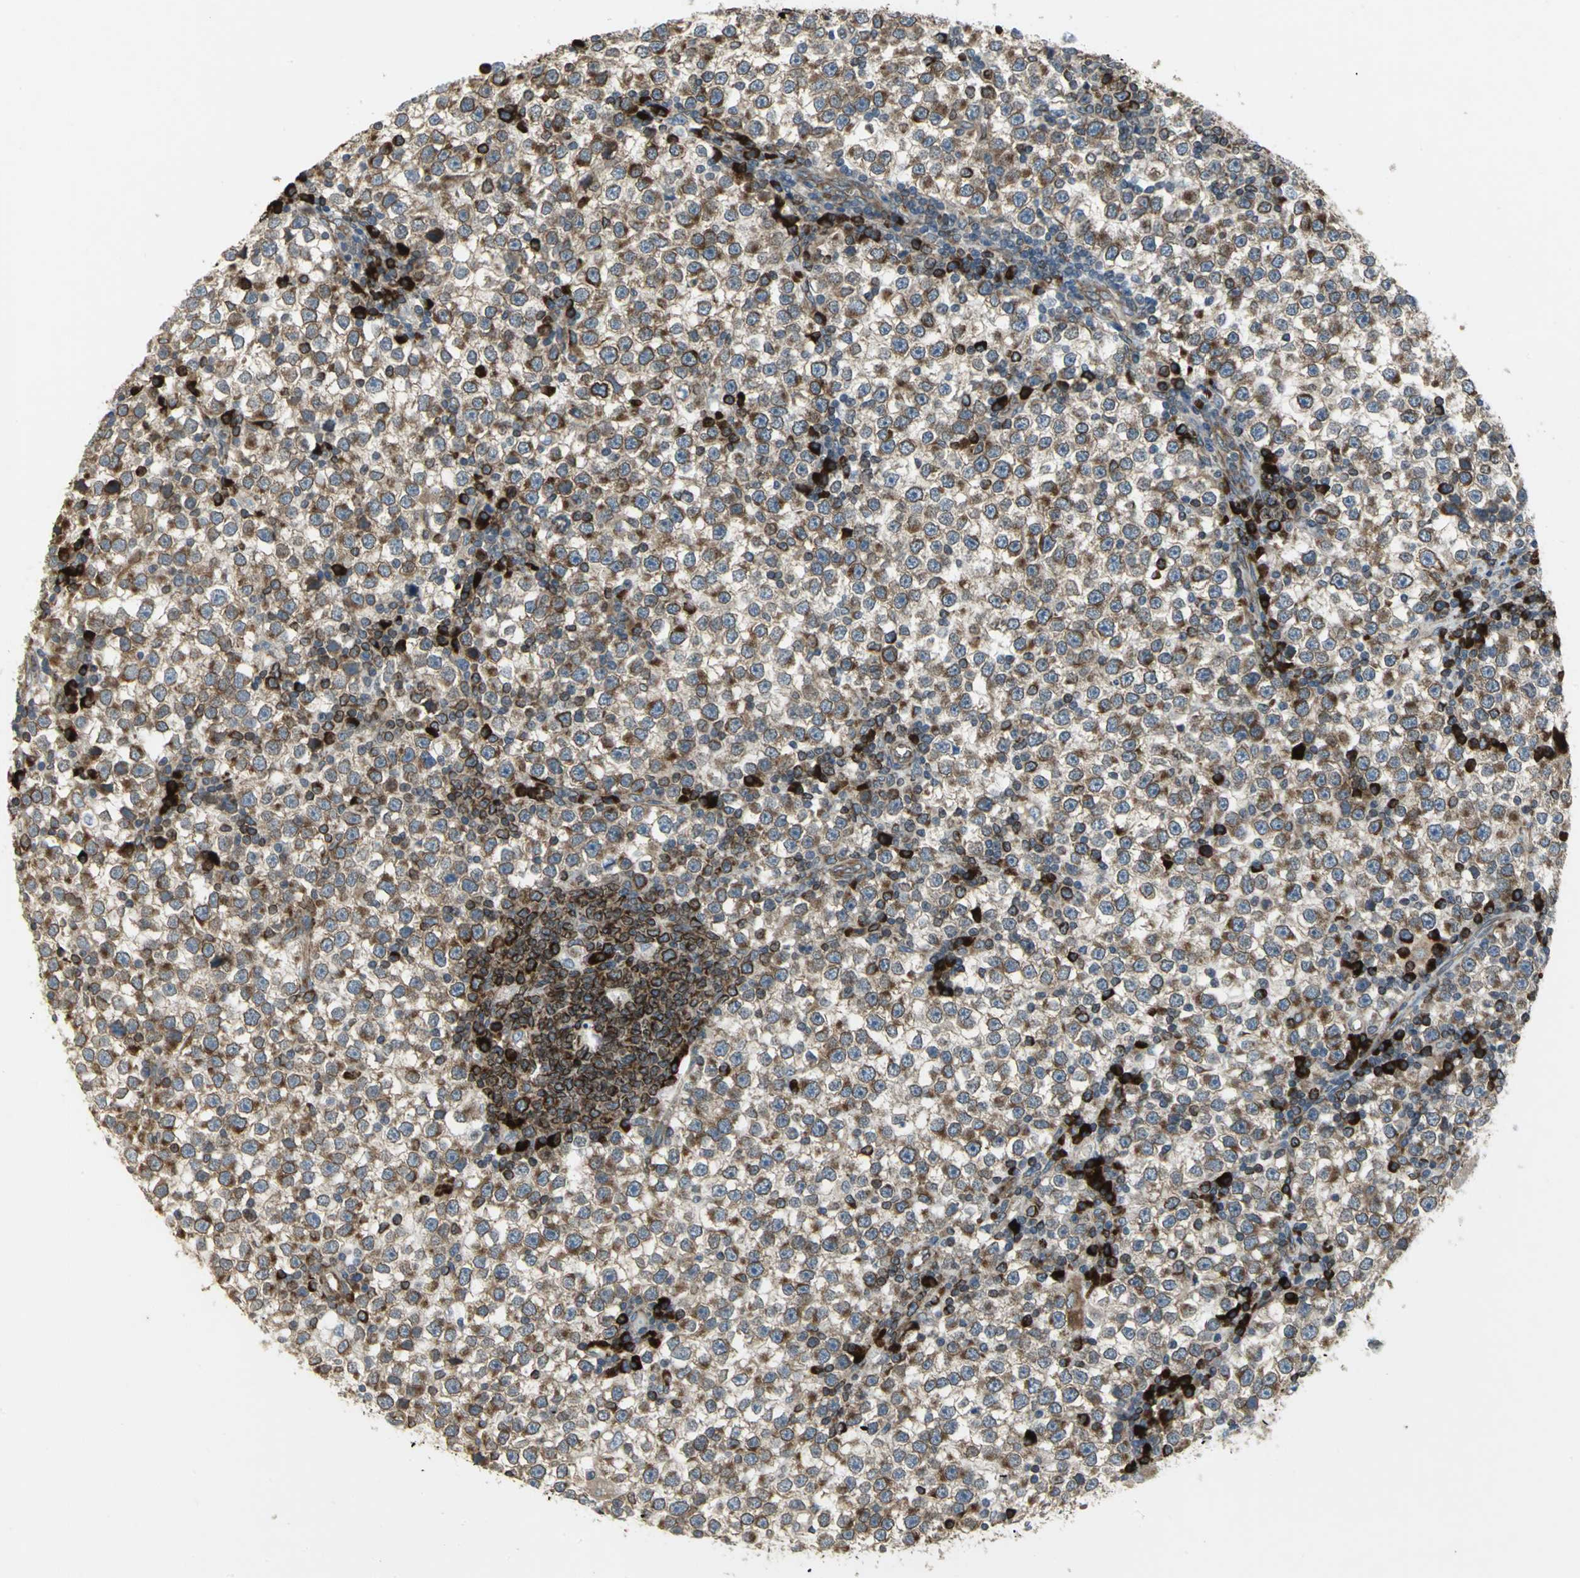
{"staining": {"intensity": "moderate", "quantity": "25%-75%", "location": "cytoplasmic/membranous"}, "tissue": "testis cancer", "cell_type": "Tumor cells", "image_type": "cancer", "snomed": [{"axis": "morphology", "description": "Seminoma, NOS"}, {"axis": "topography", "description": "Testis"}], "caption": "High-power microscopy captured an immunohistochemistry (IHC) image of seminoma (testis), revealing moderate cytoplasmic/membranous staining in approximately 25%-75% of tumor cells.", "gene": "SYVN1", "patient": {"sex": "male", "age": 65}}